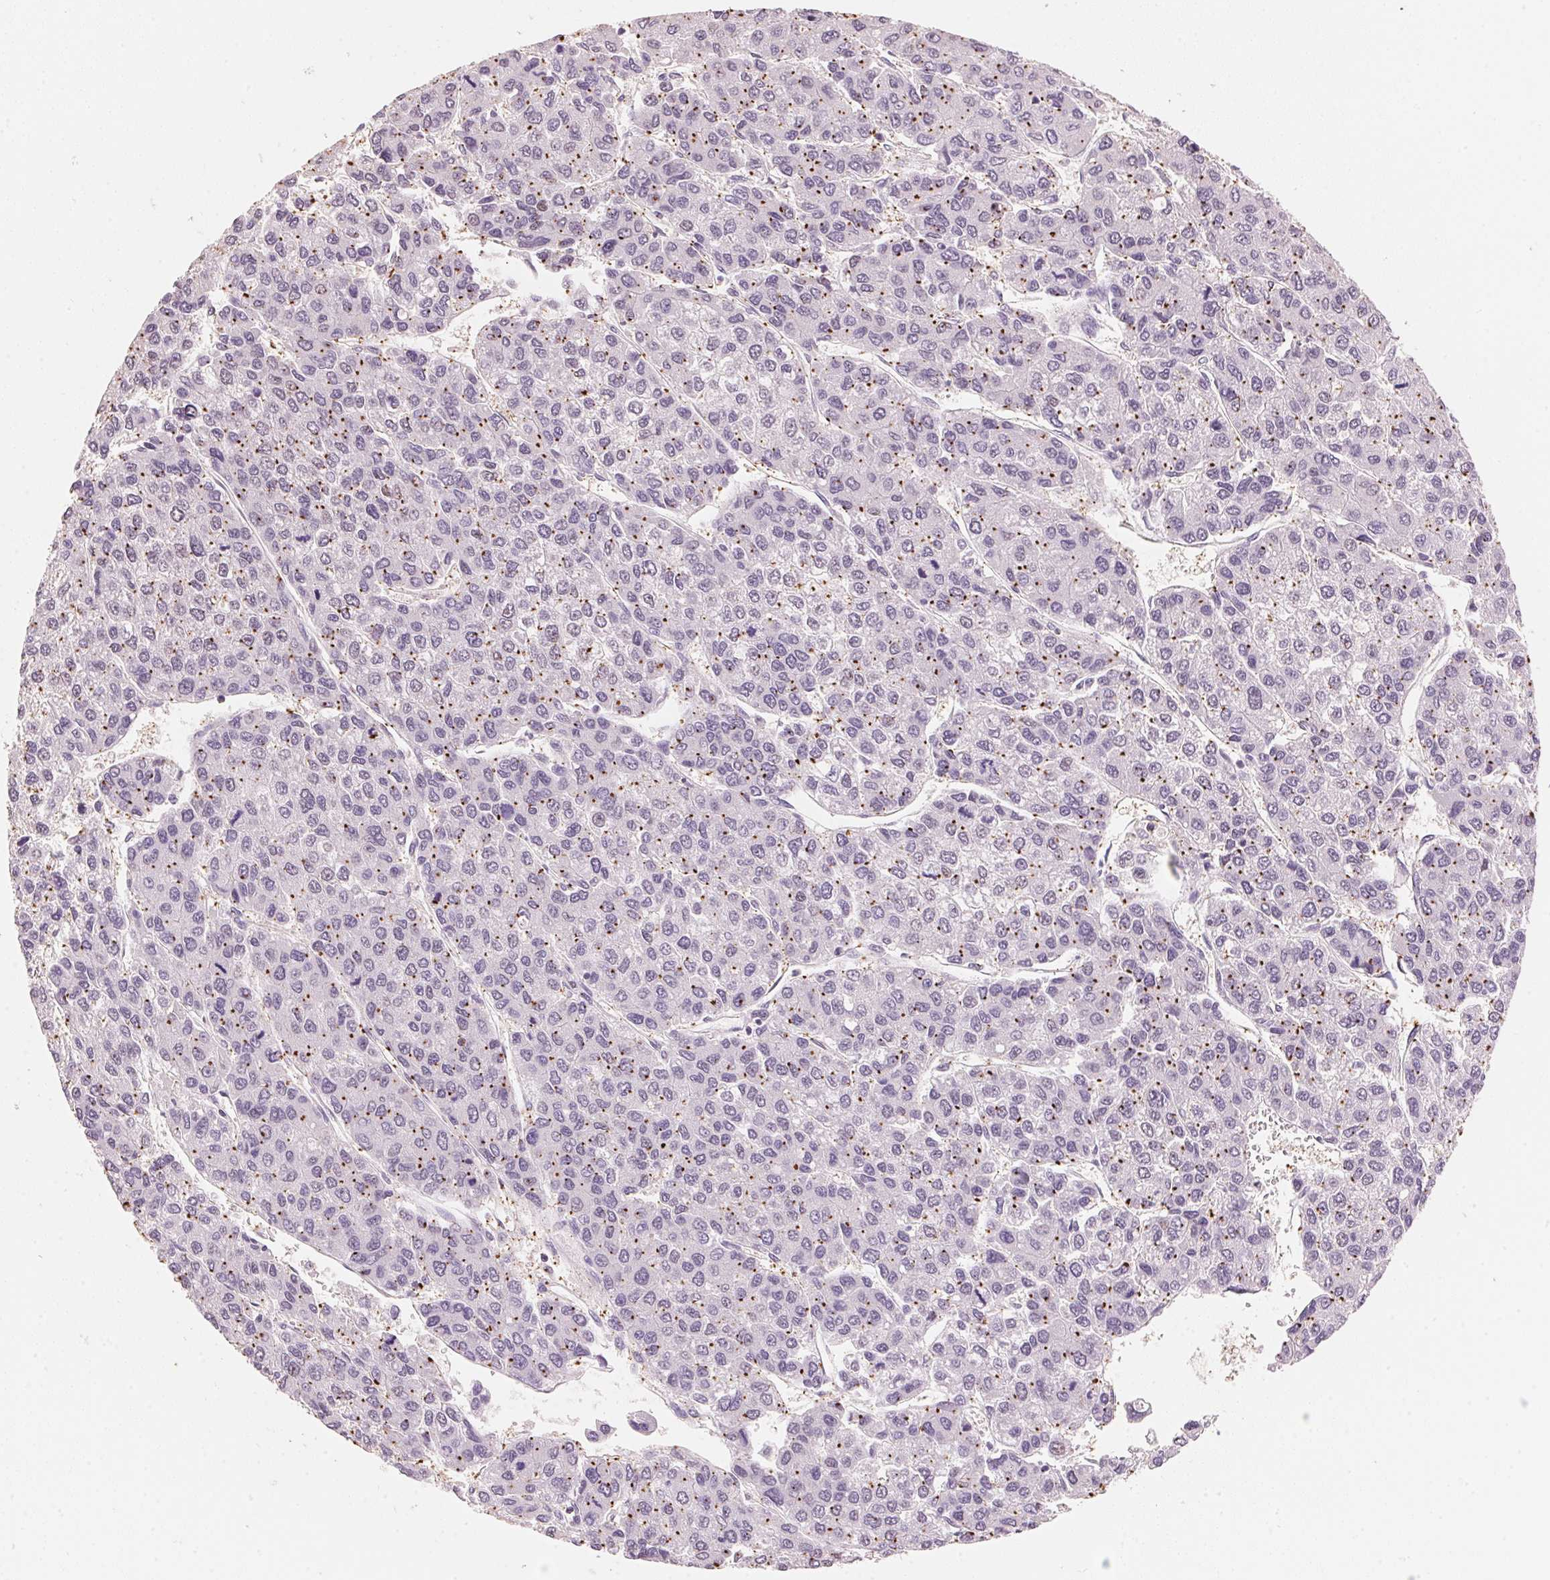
{"staining": {"intensity": "moderate", "quantity": "25%-75%", "location": "cytoplasmic/membranous"}, "tissue": "liver cancer", "cell_type": "Tumor cells", "image_type": "cancer", "snomed": [{"axis": "morphology", "description": "Carcinoma, Hepatocellular, NOS"}, {"axis": "topography", "description": "Liver"}], "caption": "Immunohistochemical staining of liver cancer (hepatocellular carcinoma) shows medium levels of moderate cytoplasmic/membranous protein positivity in about 25%-75% of tumor cells.", "gene": "HOXB13", "patient": {"sex": "female", "age": 66}}